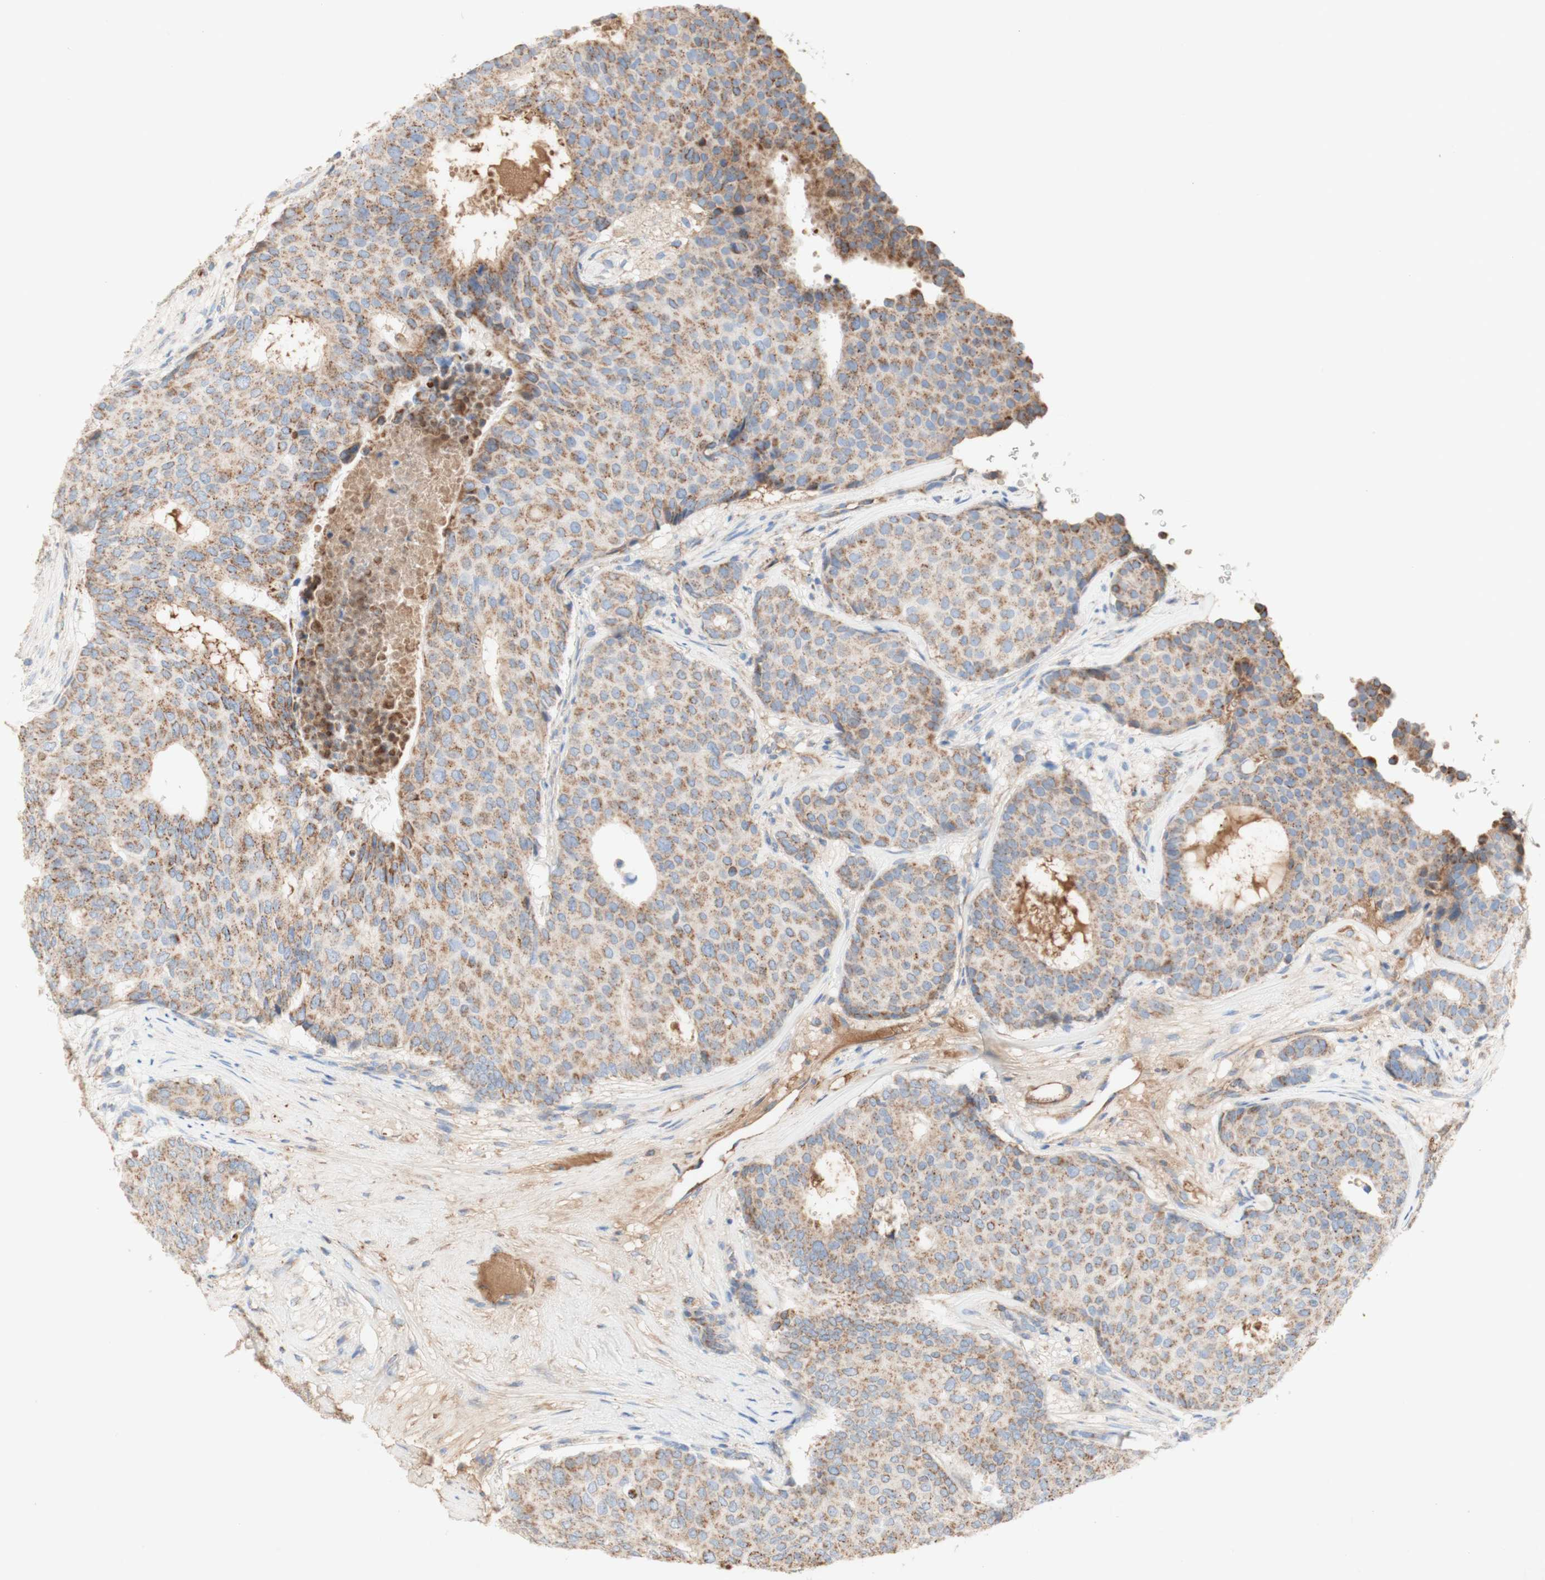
{"staining": {"intensity": "moderate", "quantity": ">75%", "location": "cytoplasmic/membranous"}, "tissue": "breast cancer", "cell_type": "Tumor cells", "image_type": "cancer", "snomed": [{"axis": "morphology", "description": "Duct carcinoma"}, {"axis": "topography", "description": "Breast"}], "caption": "The micrograph exhibits staining of breast cancer (infiltrating ductal carcinoma), revealing moderate cytoplasmic/membranous protein staining (brown color) within tumor cells. Ihc stains the protein in brown and the nuclei are stained blue.", "gene": "SDHB", "patient": {"sex": "female", "age": 75}}